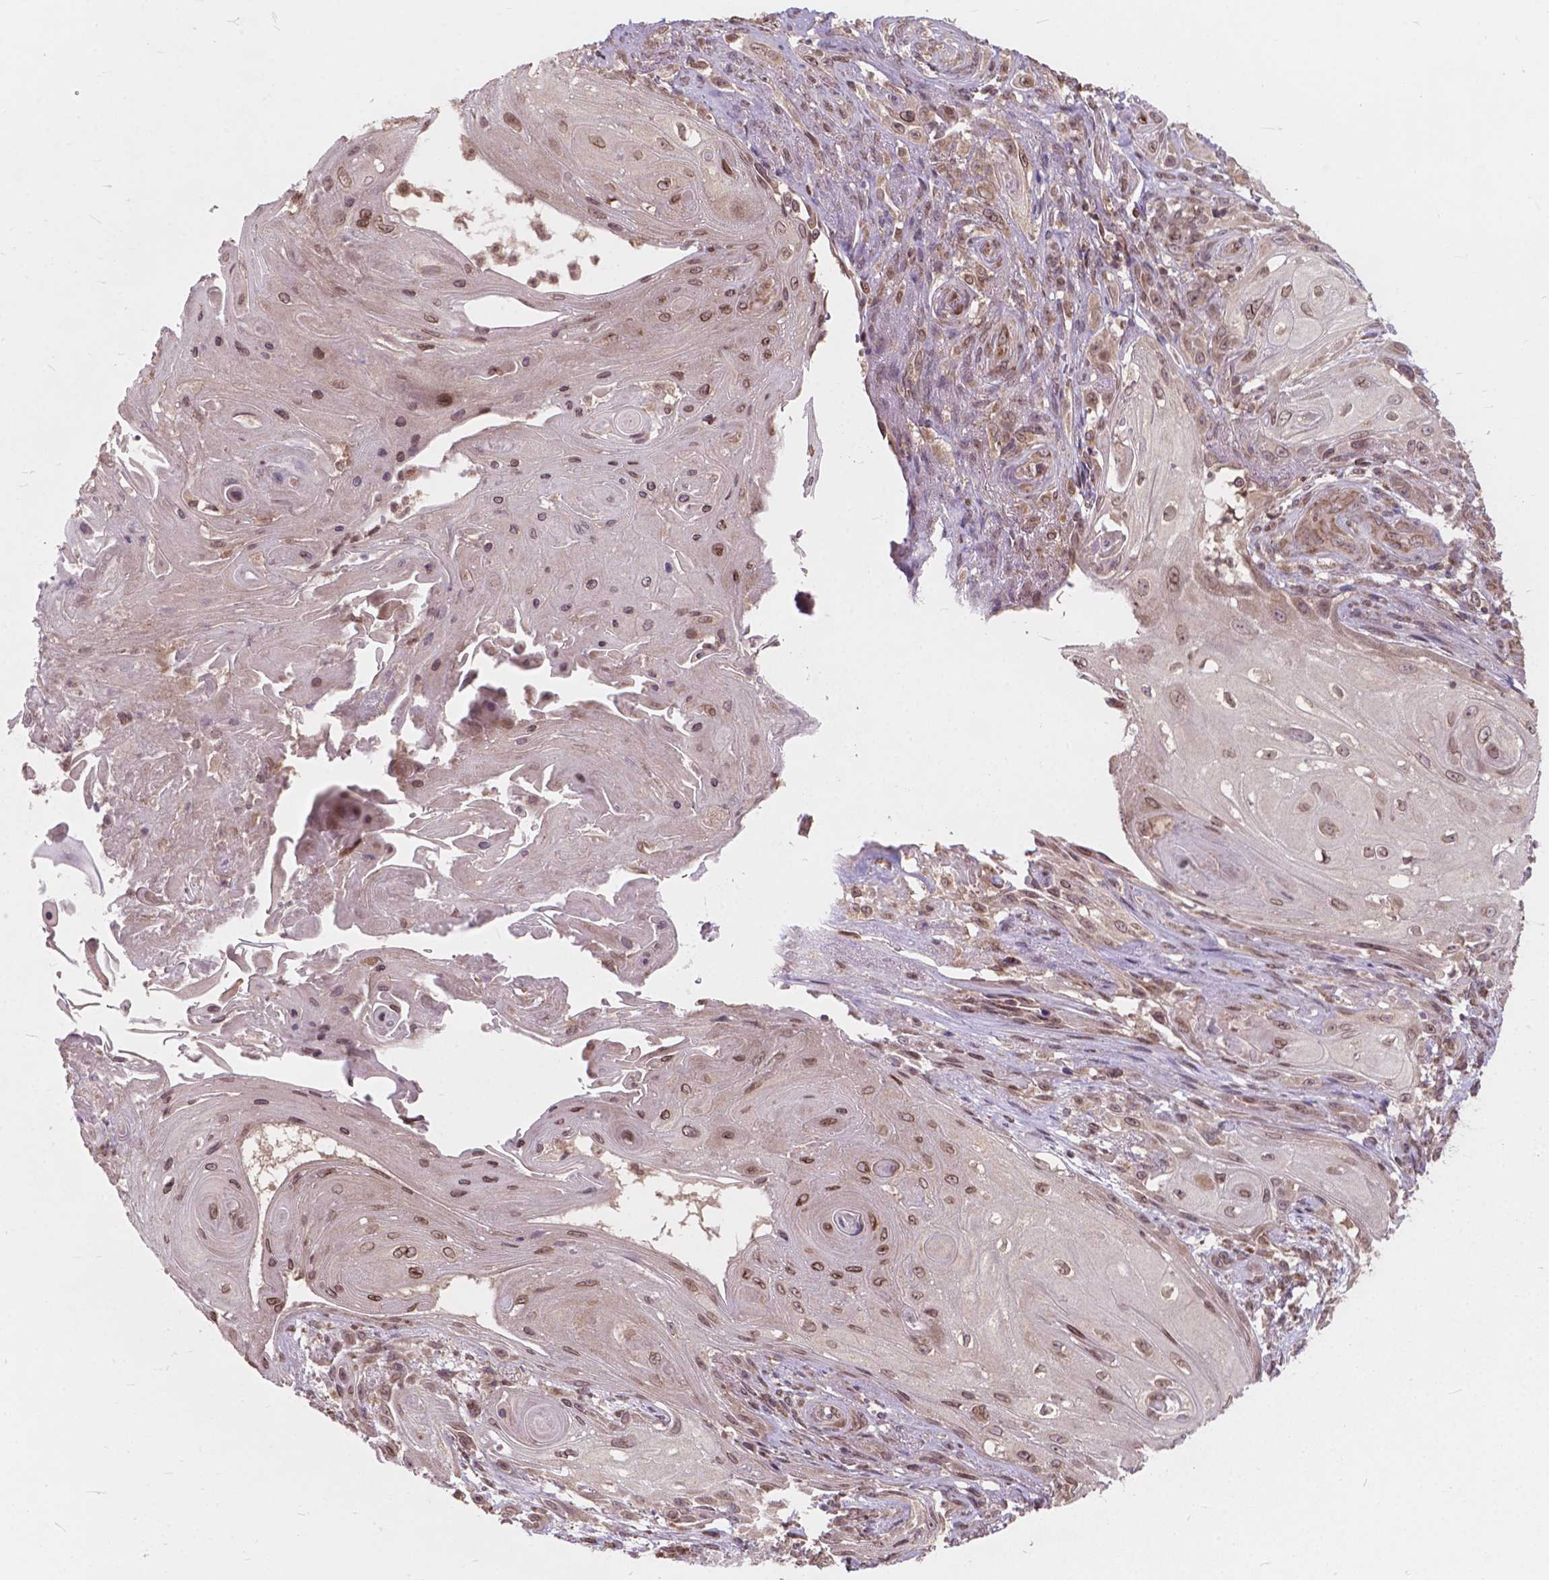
{"staining": {"intensity": "moderate", "quantity": ">75%", "location": "nuclear"}, "tissue": "skin cancer", "cell_type": "Tumor cells", "image_type": "cancer", "snomed": [{"axis": "morphology", "description": "Squamous cell carcinoma, NOS"}, {"axis": "topography", "description": "Skin"}], "caption": "About >75% of tumor cells in skin cancer show moderate nuclear protein staining as visualized by brown immunohistochemical staining.", "gene": "MRPL33", "patient": {"sex": "male", "age": 62}}